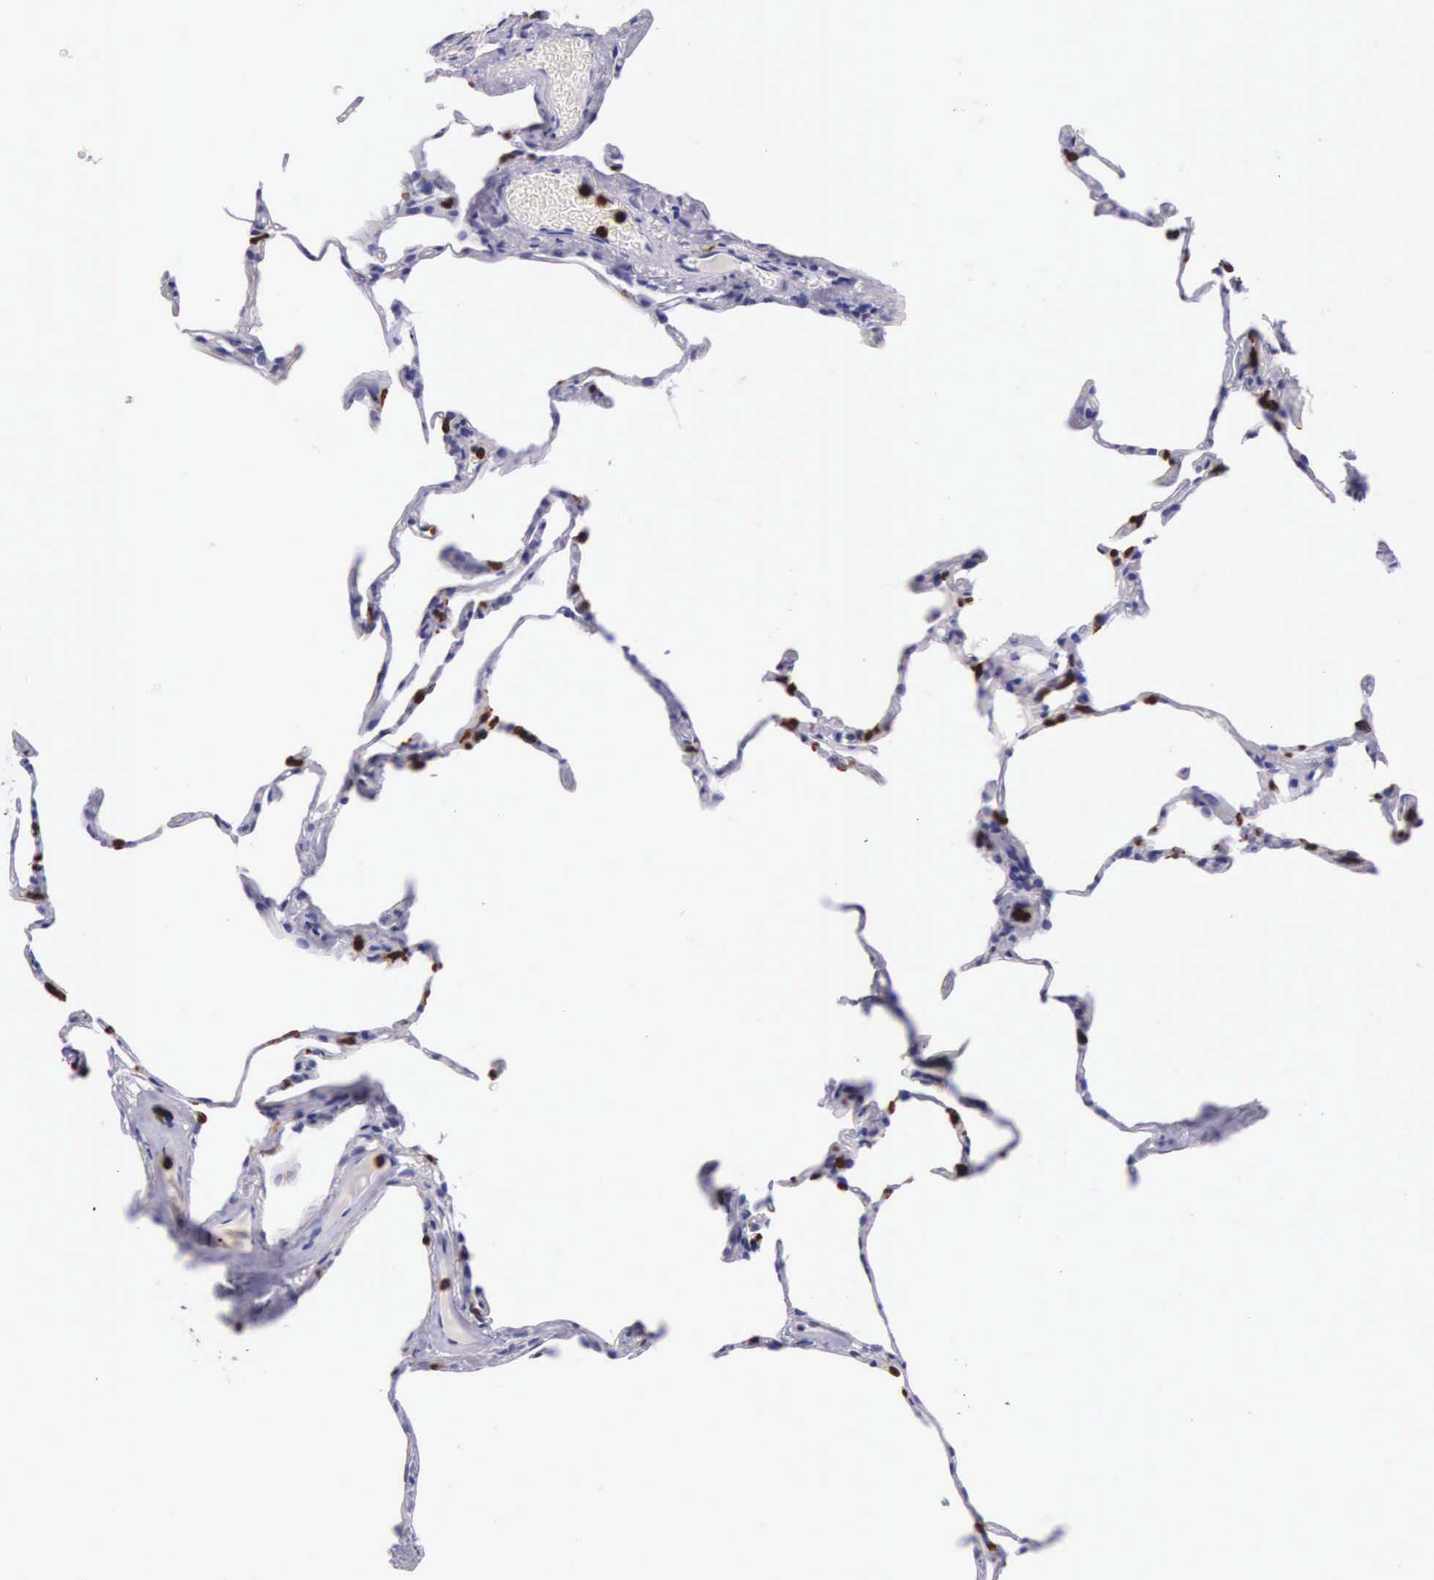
{"staining": {"intensity": "negative", "quantity": "none", "location": "none"}, "tissue": "lung", "cell_type": "Alveolar cells", "image_type": "normal", "snomed": [{"axis": "morphology", "description": "Normal tissue, NOS"}, {"axis": "topography", "description": "Lung"}], "caption": "Human lung stained for a protein using immunohistochemistry (IHC) demonstrates no expression in alveolar cells.", "gene": "FCN1", "patient": {"sex": "female", "age": 75}}